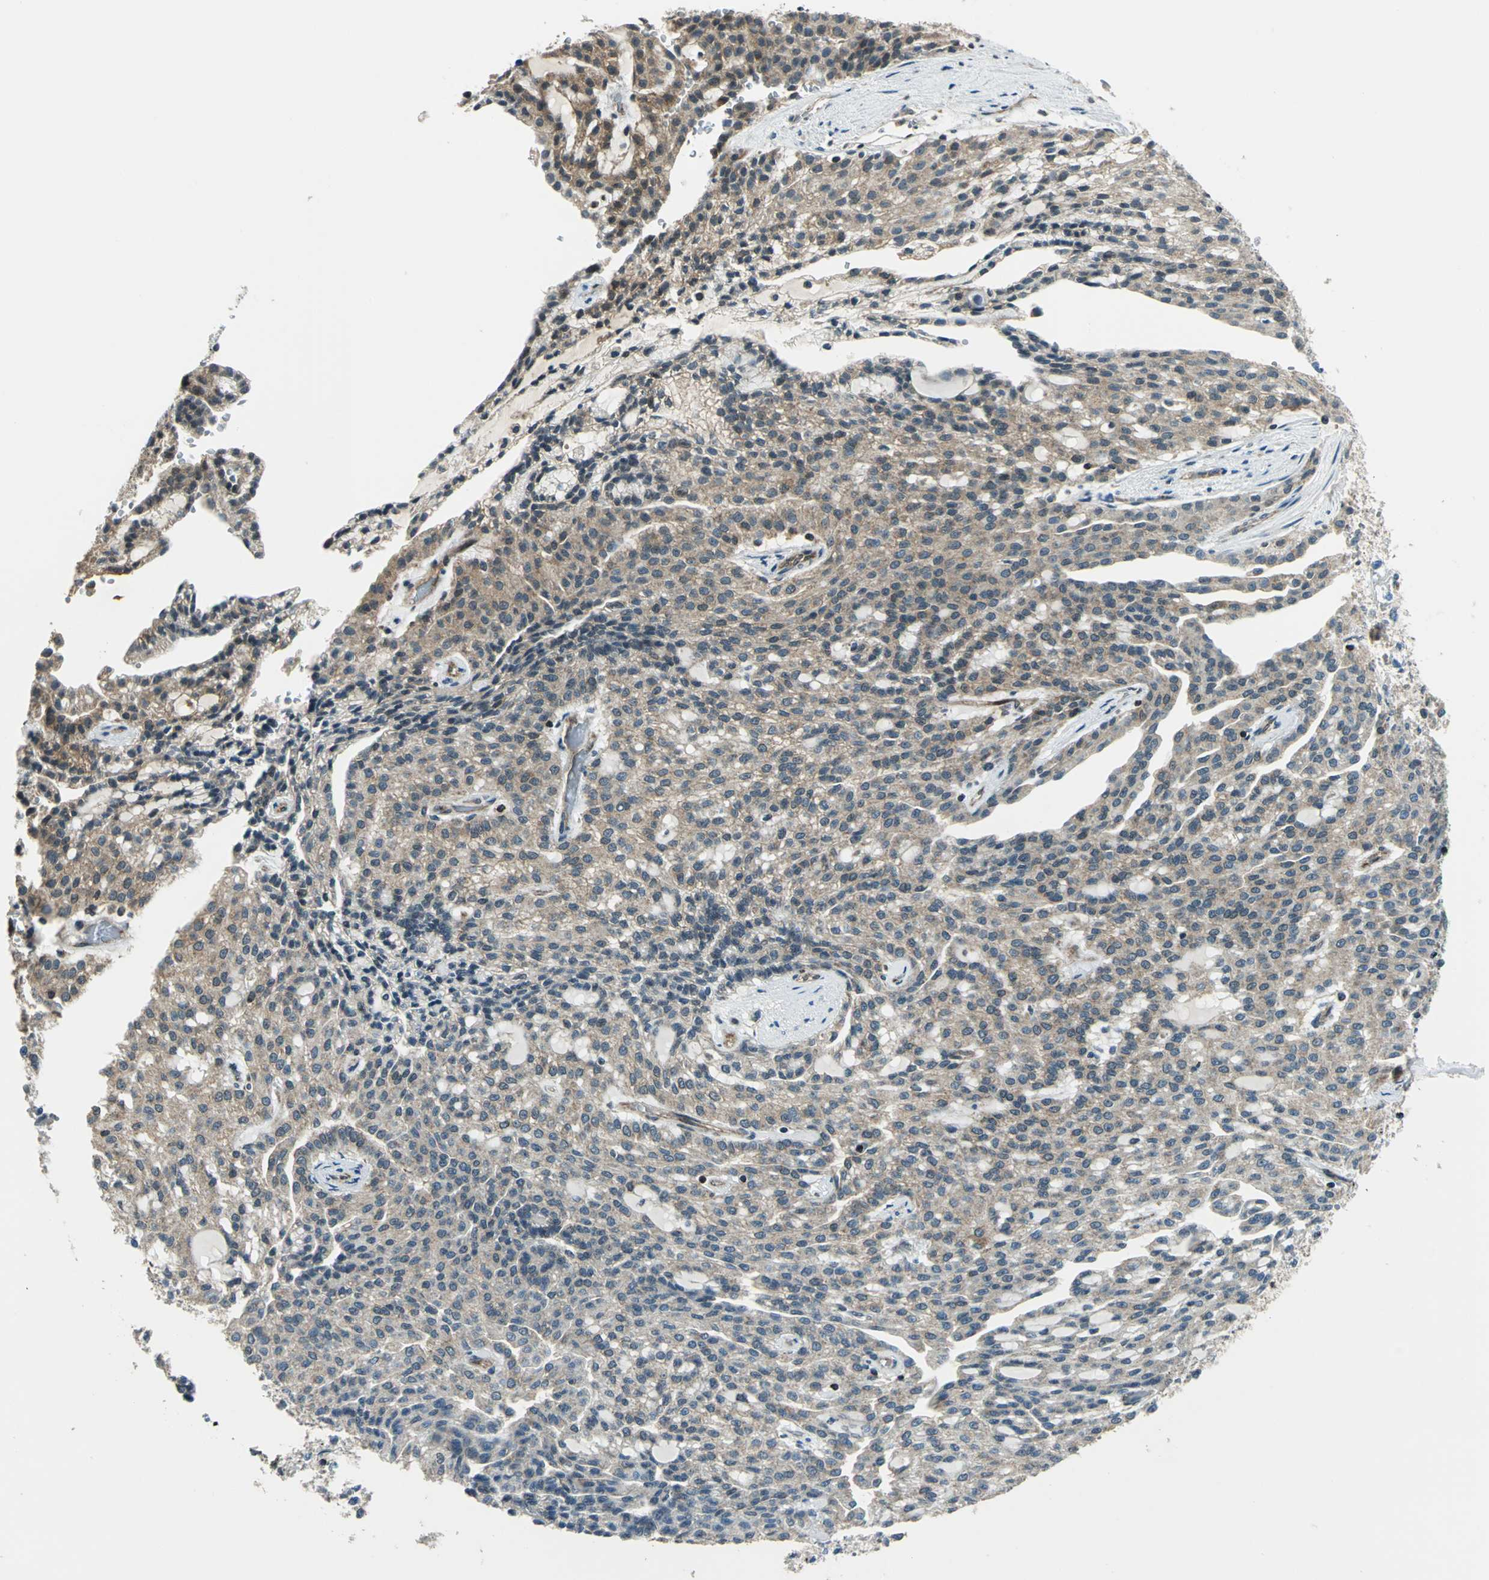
{"staining": {"intensity": "moderate", "quantity": ">75%", "location": "cytoplasmic/membranous"}, "tissue": "renal cancer", "cell_type": "Tumor cells", "image_type": "cancer", "snomed": [{"axis": "morphology", "description": "Adenocarcinoma, NOS"}, {"axis": "topography", "description": "Kidney"}], "caption": "Protein staining of adenocarcinoma (renal) tissue shows moderate cytoplasmic/membranous positivity in approximately >75% of tumor cells. Using DAB (brown) and hematoxylin (blue) stains, captured at high magnification using brightfield microscopy.", "gene": "NUDT2", "patient": {"sex": "male", "age": 63}}